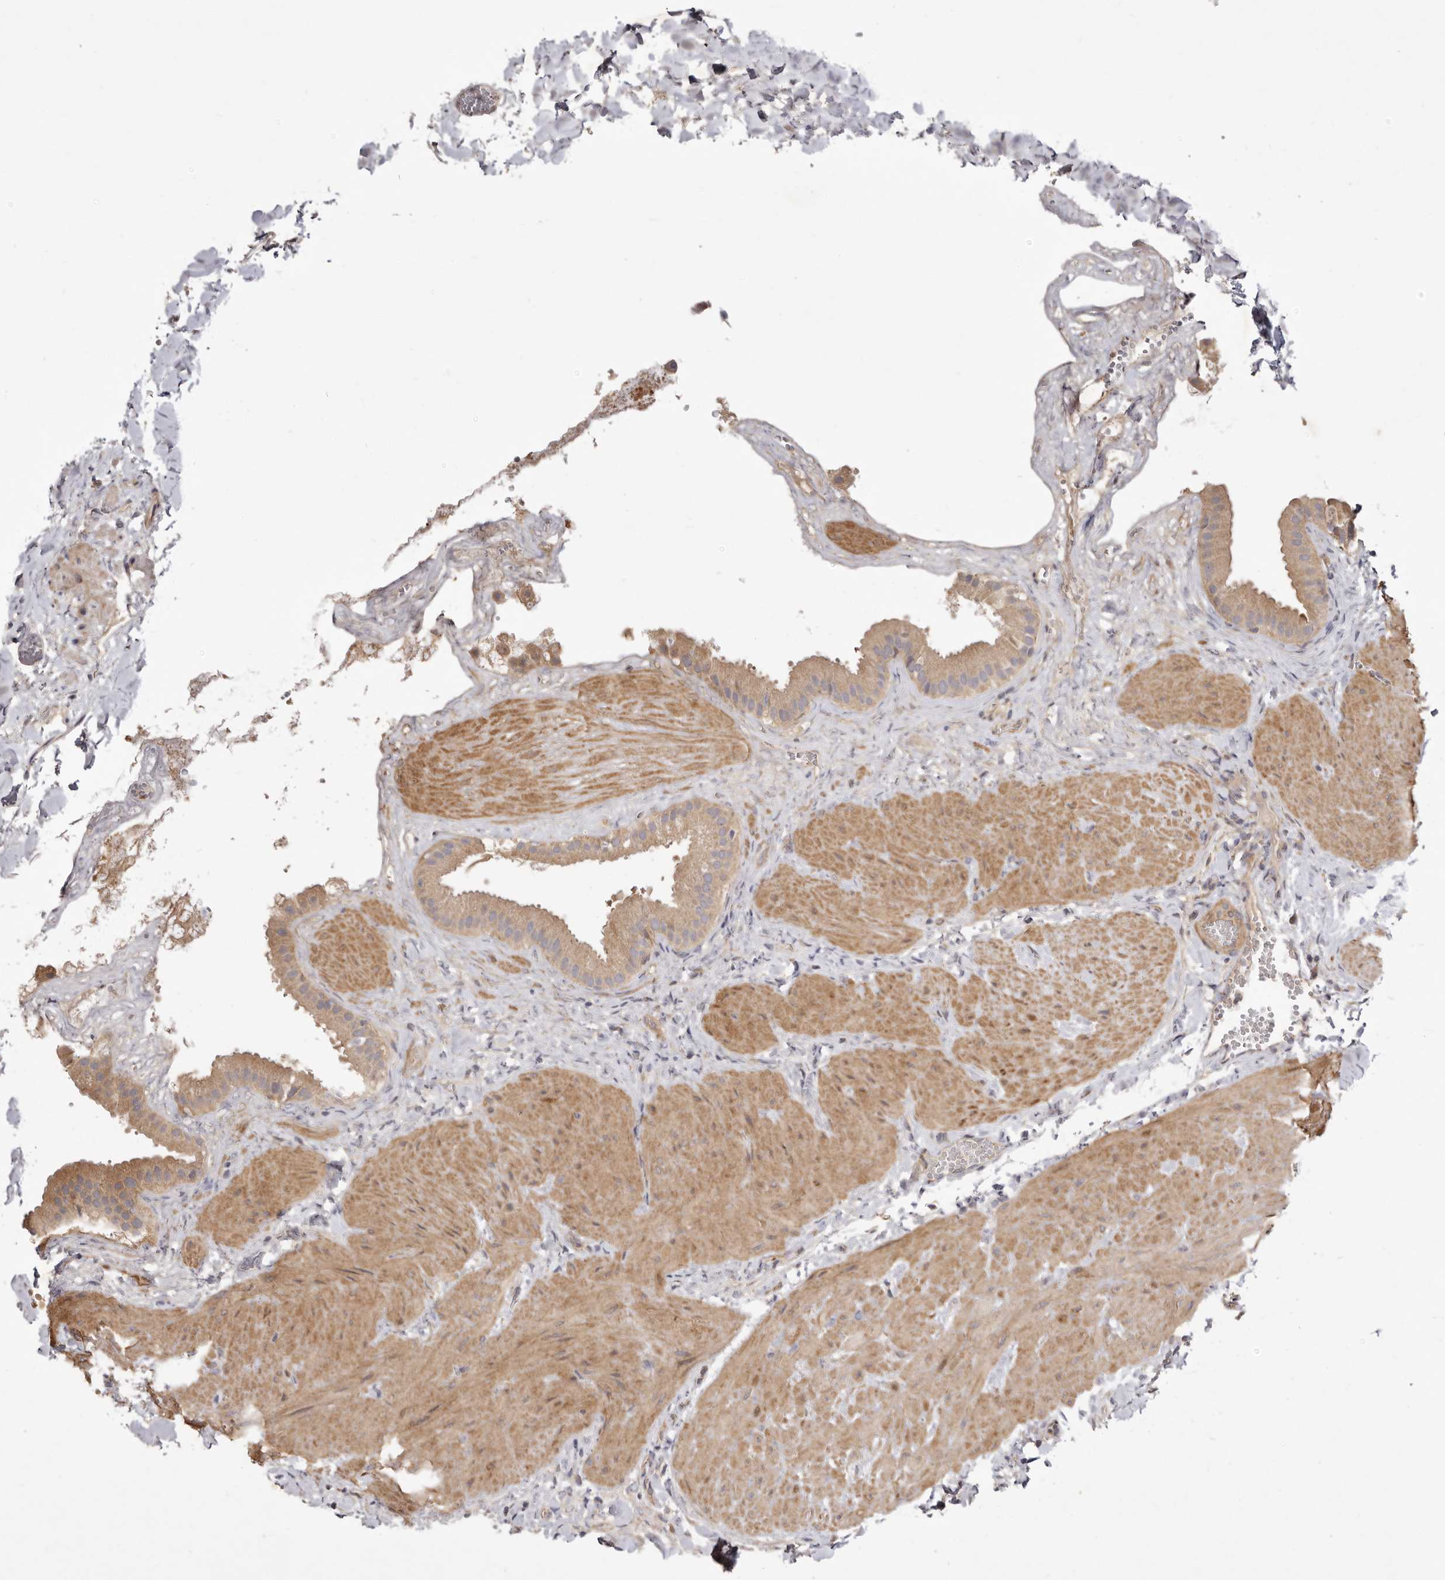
{"staining": {"intensity": "moderate", "quantity": ">75%", "location": "cytoplasmic/membranous"}, "tissue": "gallbladder", "cell_type": "Glandular cells", "image_type": "normal", "snomed": [{"axis": "morphology", "description": "Normal tissue, NOS"}, {"axis": "topography", "description": "Gallbladder"}], "caption": "The micrograph demonstrates staining of normal gallbladder, revealing moderate cytoplasmic/membranous protein positivity (brown color) within glandular cells. The protein is stained brown, and the nuclei are stained in blue (DAB IHC with brightfield microscopy, high magnification).", "gene": "ADAMTS9", "patient": {"sex": "male", "age": 55}}